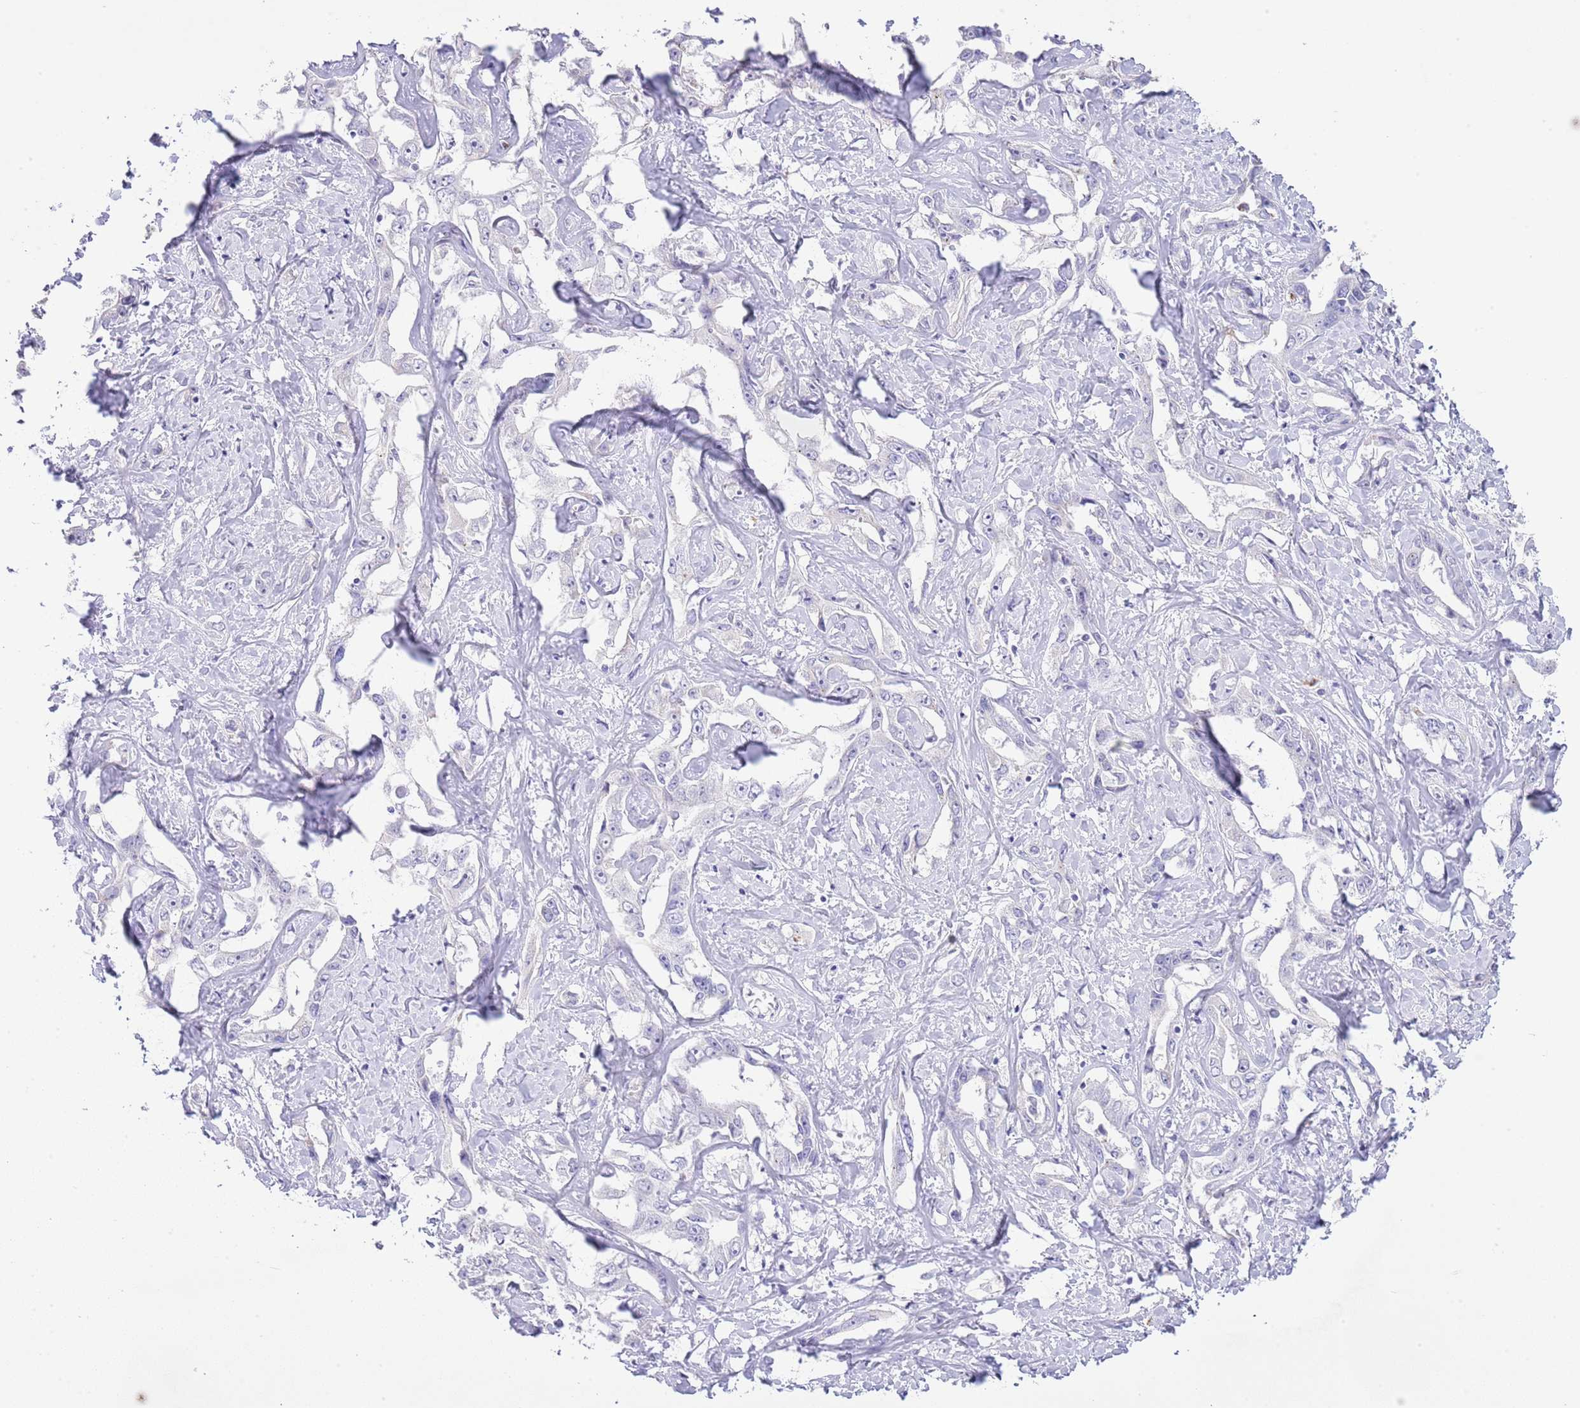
{"staining": {"intensity": "negative", "quantity": "none", "location": "none"}, "tissue": "liver cancer", "cell_type": "Tumor cells", "image_type": "cancer", "snomed": [{"axis": "morphology", "description": "Cholangiocarcinoma"}, {"axis": "topography", "description": "Liver"}], "caption": "This is an IHC photomicrograph of human liver cholangiocarcinoma. There is no expression in tumor cells.", "gene": "OR2Z1", "patient": {"sex": "male", "age": 59}}